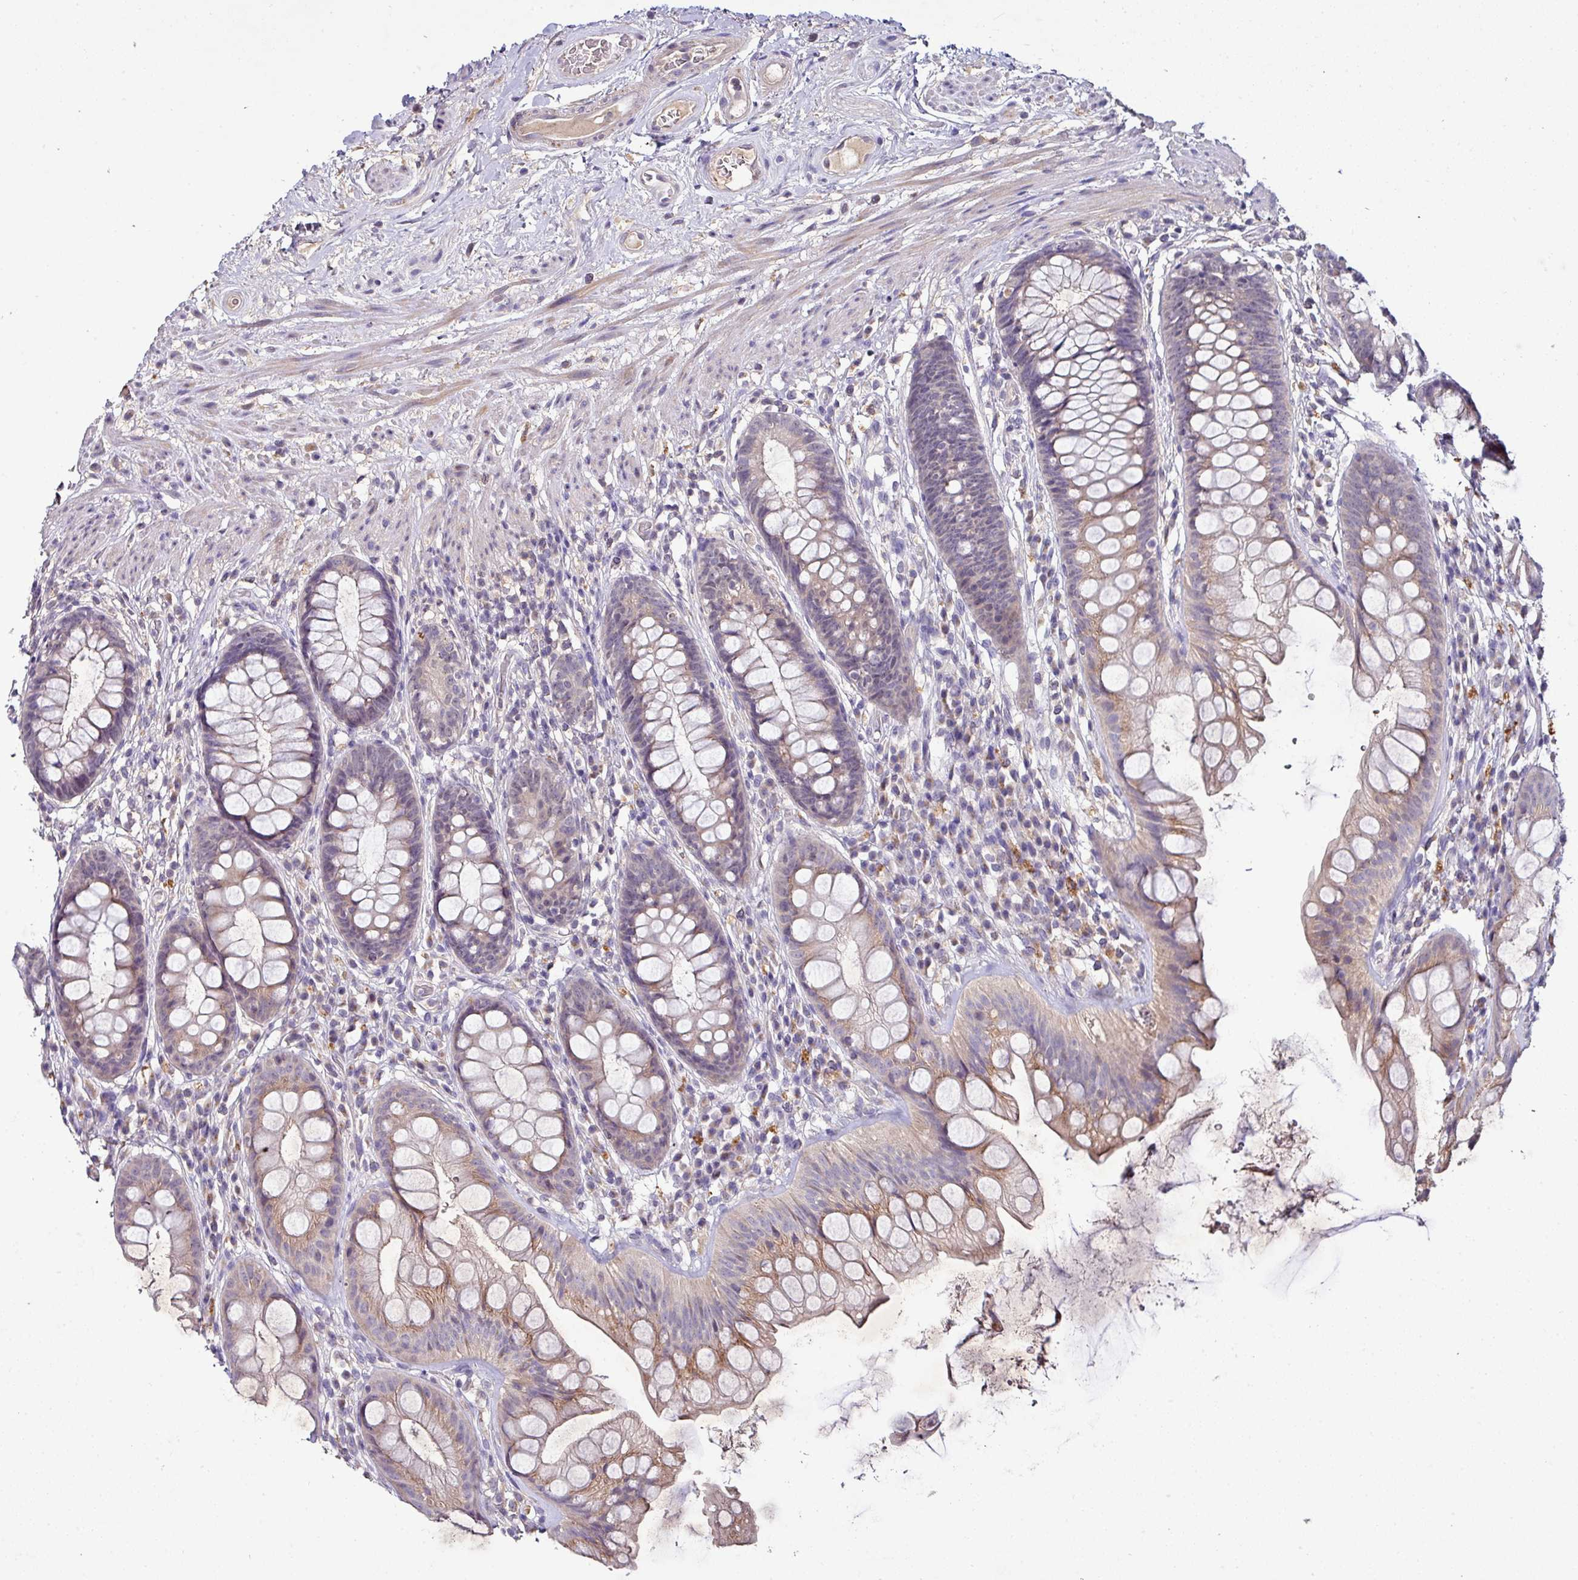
{"staining": {"intensity": "weak", "quantity": "25%-75%", "location": "cytoplasmic/membranous"}, "tissue": "rectum", "cell_type": "Glandular cells", "image_type": "normal", "snomed": [{"axis": "morphology", "description": "Normal tissue, NOS"}, {"axis": "topography", "description": "Rectum"}], "caption": "This photomicrograph shows immunohistochemistry (IHC) staining of normal rectum, with low weak cytoplasmic/membranous expression in about 25%-75% of glandular cells.", "gene": "AEBP2", "patient": {"sex": "male", "age": 74}}